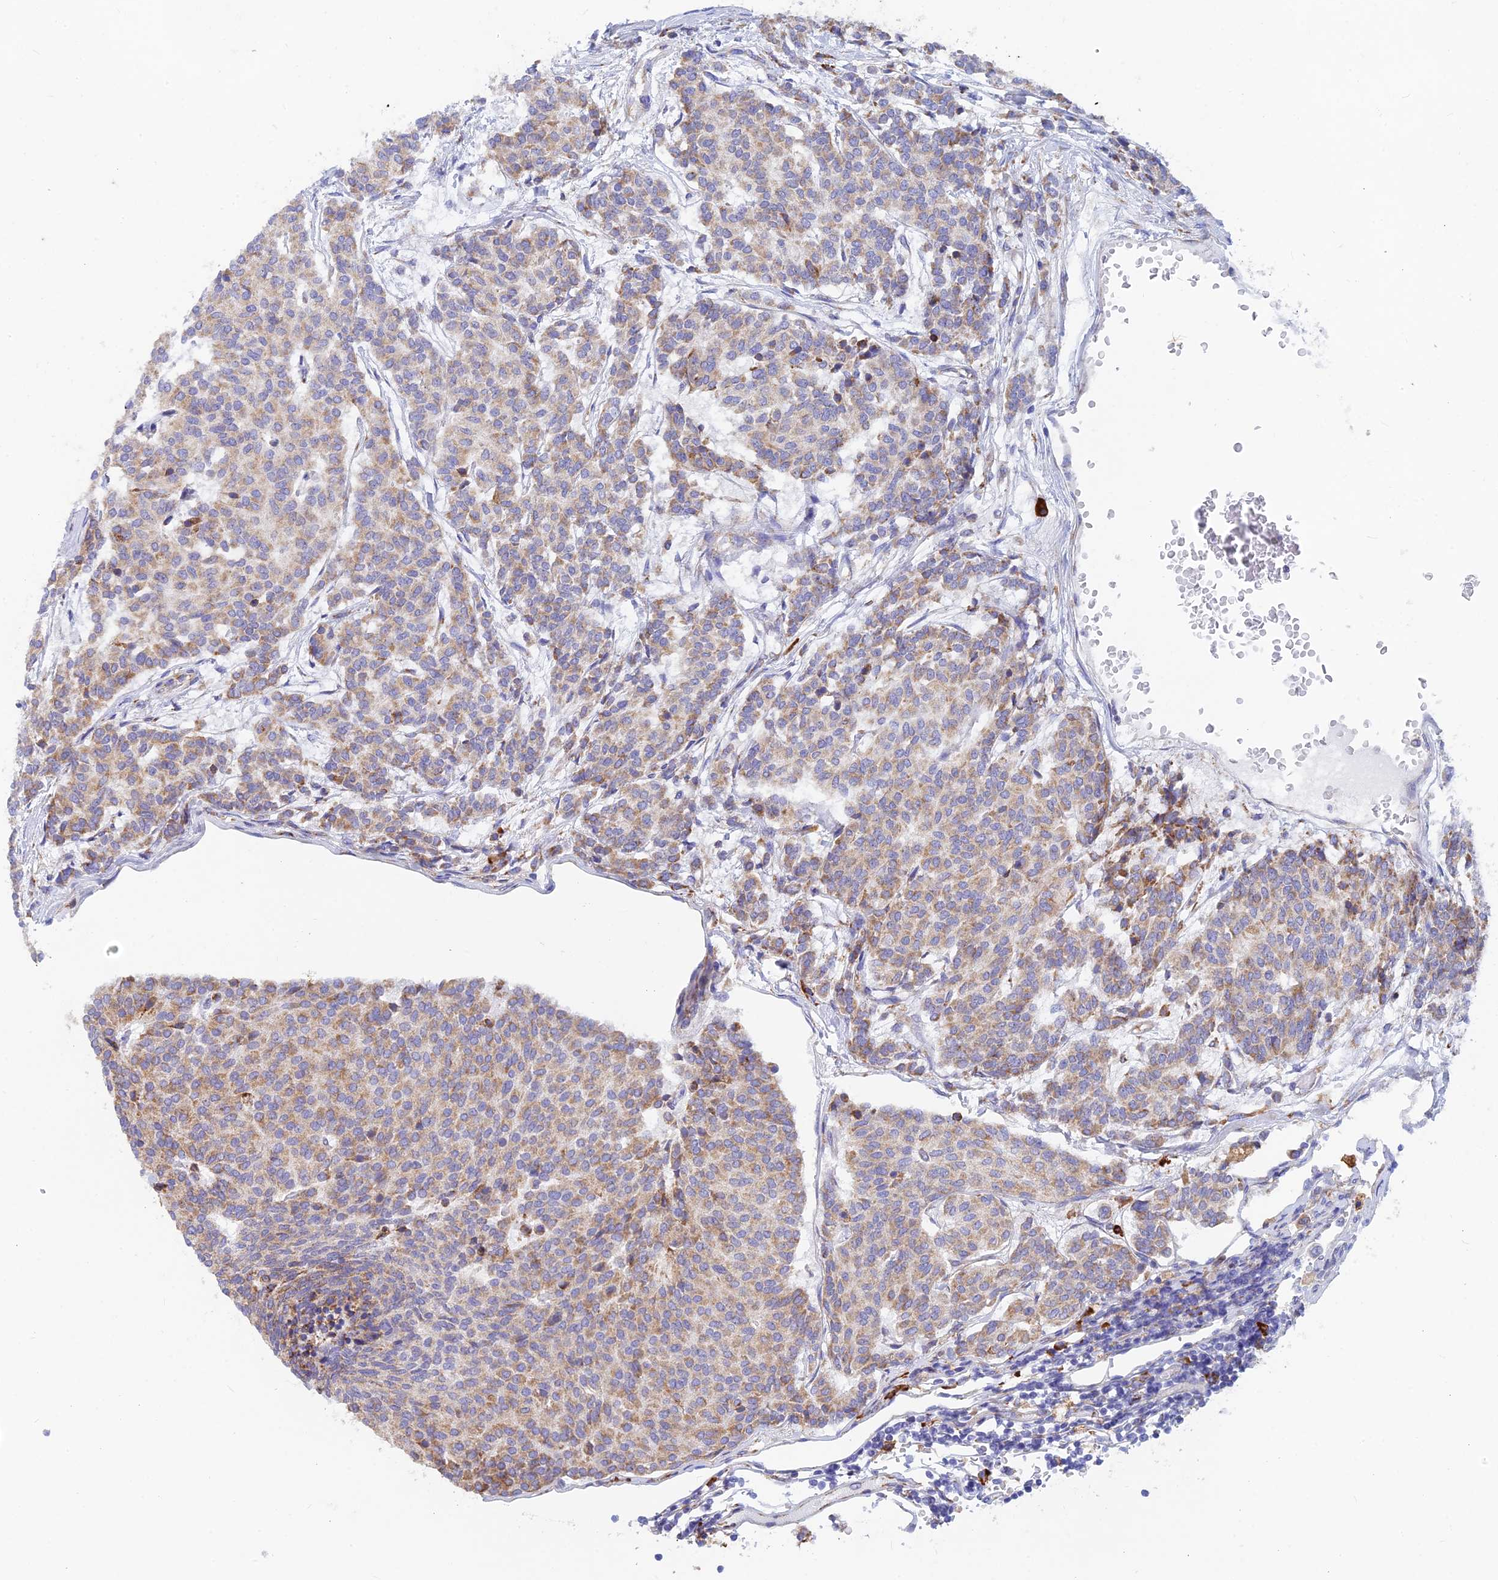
{"staining": {"intensity": "moderate", "quantity": "25%-75%", "location": "cytoplasmic/membranous"}, "tissue": "carcinoid", "cell_type": "Tumor cells", "image_type": "cancer", "snomed": [{"axis": "morphology", "description": "Carcinoid, malignant, NOS"}, {"axis": "topography", "description": "Pancreas"}], "caption": "Immunohistochemistry of human carcinoid (malignant) demonstrates medium levels of moderate cytoplasmic/membranous staining in about 25%-75% of tumor cells.", "gene": "WDR35", "patient": {"sex": "female", "age": 54}}